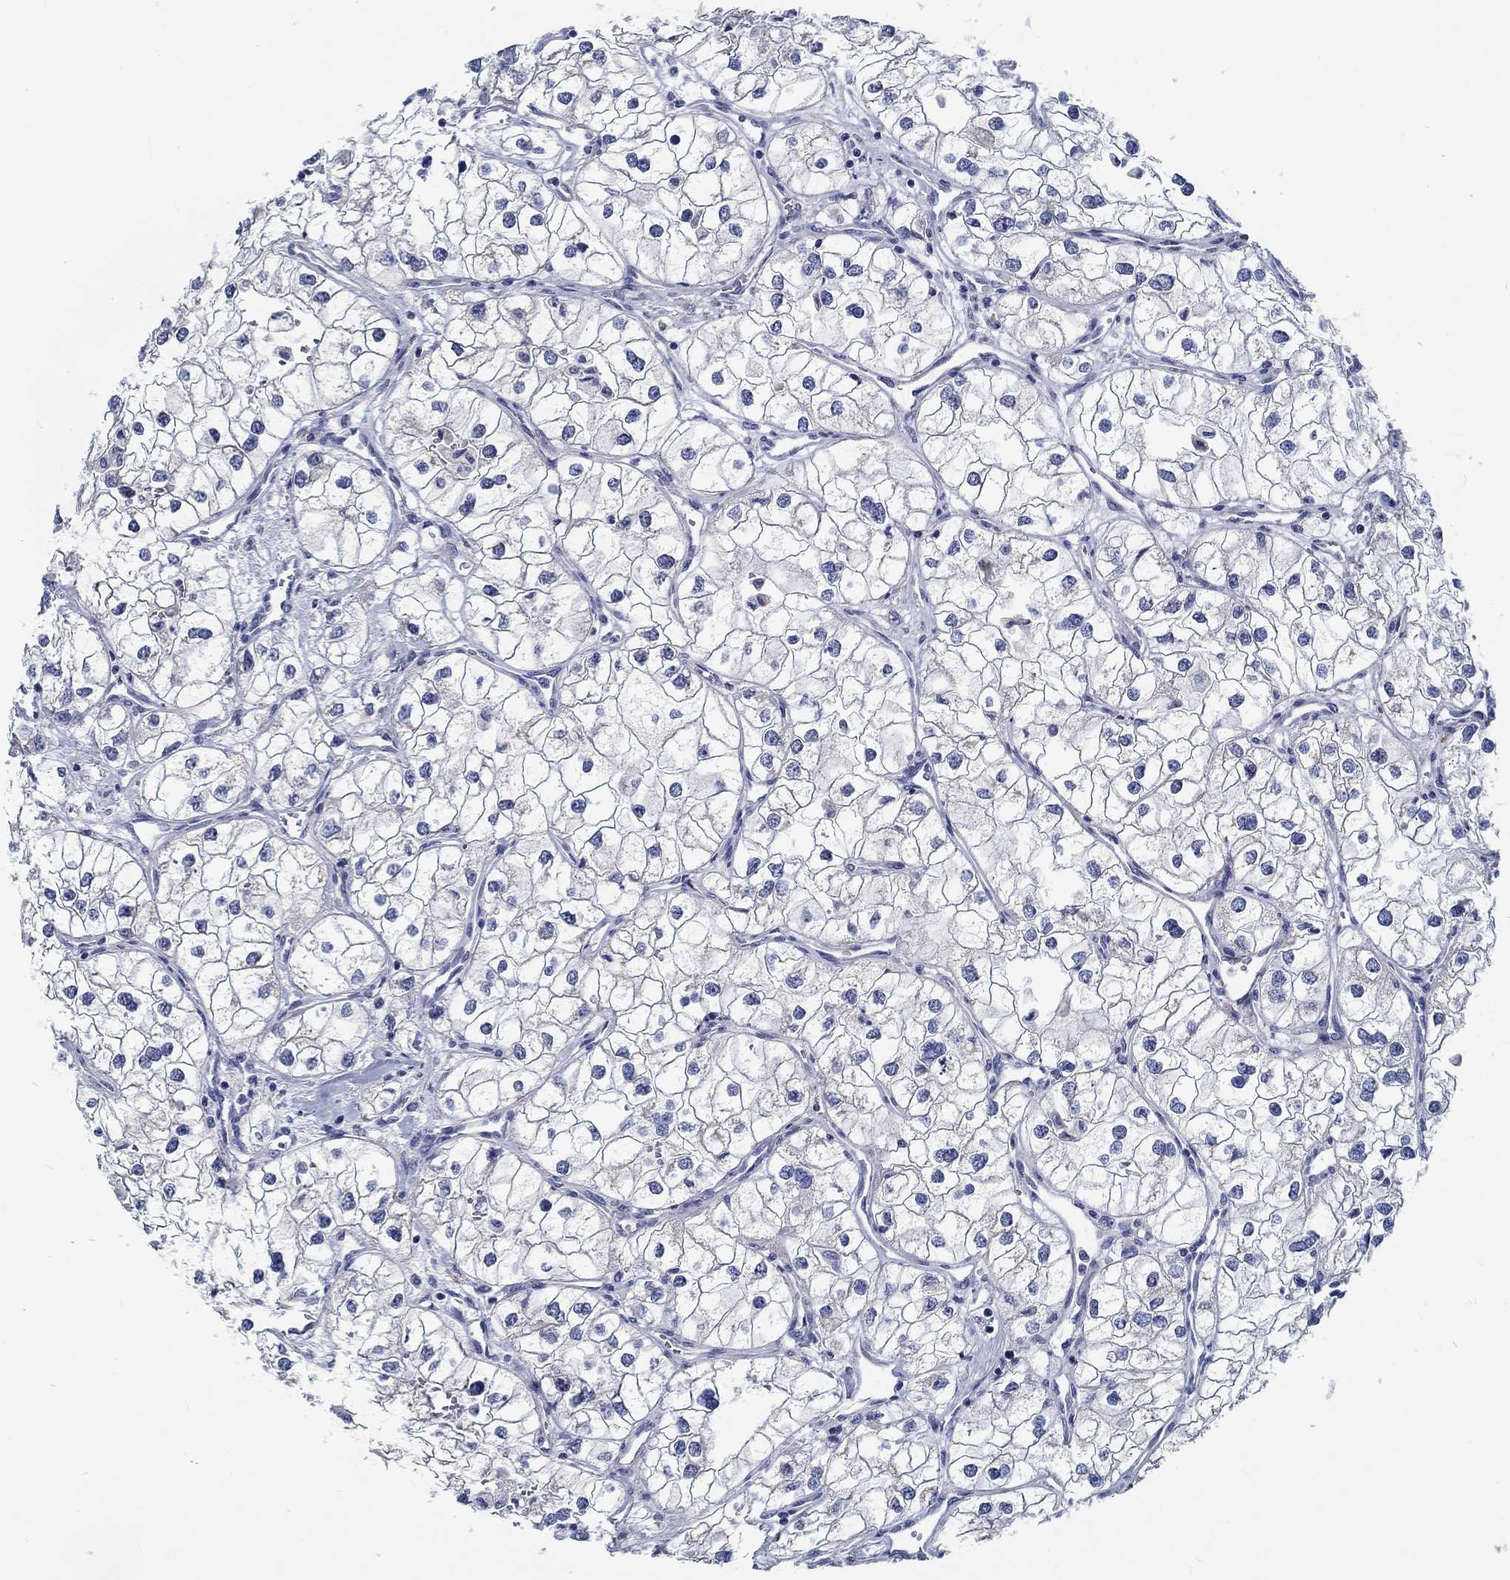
{"staining": {"intensity": "negative", "quantity": "none", "location": "none"}, "tissue": "renal cancer", "cell_type": "Tumor cells", "image_type": "cancer", "snomed": [{"axis": "morphology", "description": "Adenocarcinoma, NOS"}, {"axis": "topography", "description": "Kidney"}], "caption": "The photomicrograph reveals no staining of tumor cells in renal adenocarcinoma. (Immunohistochemistry (ihc), brightfield microscopy, high magnification).", "gene": "MYBPC1", "patient": {"sex": "male", "age": 59}}